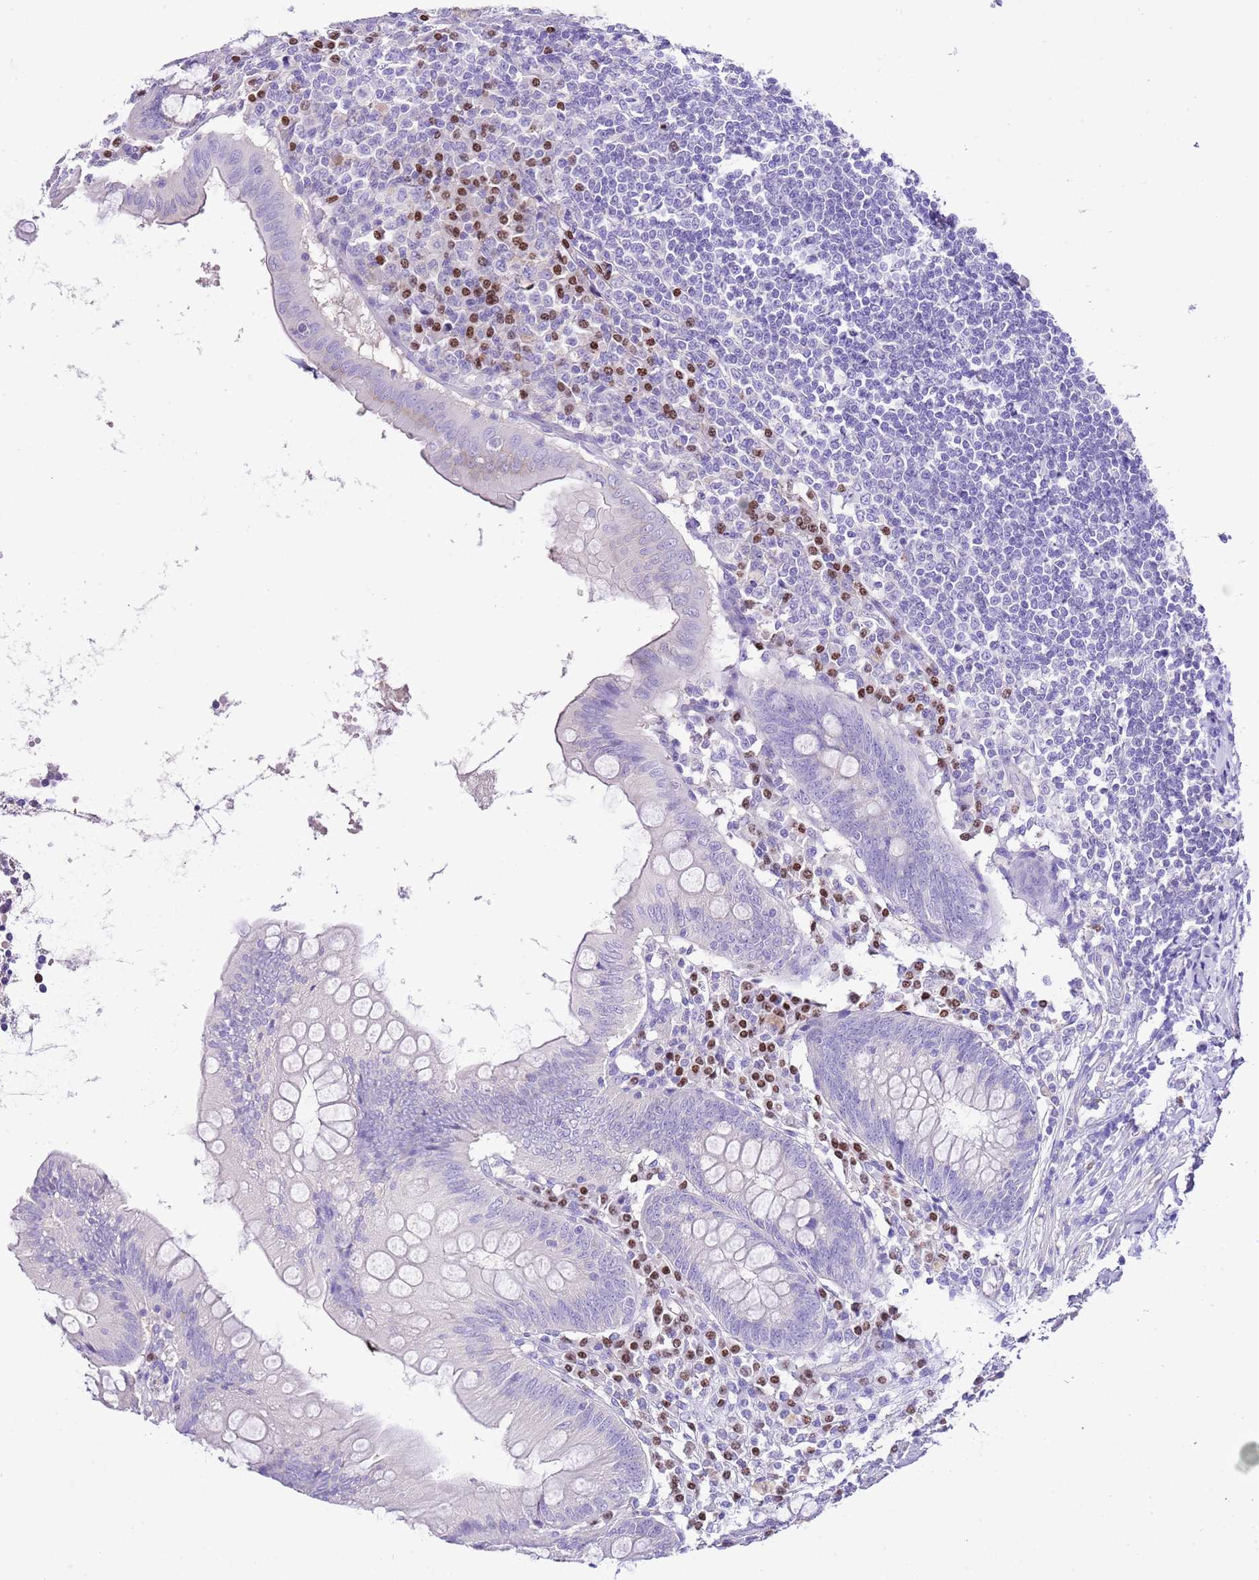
{"staining": {"intensity": "negative", "quantity": "none", "location": "none"}, "tissue": "appendix", "cell_type": "Glandular cells", "image_type": "normal", "snomed": [{"axis": "morphology", "description": "Normal tissue, NOS"}, {"axis": "topography", "description": "Appendix"}], "caption": "DAB (3,3'-diaminobenzidine) immunohistochemical staining of normal appendix demonstrates no significant expression in glandular cells.", "gene": "BHLHA15", "patient": {"sex": "female", "age": 54}}